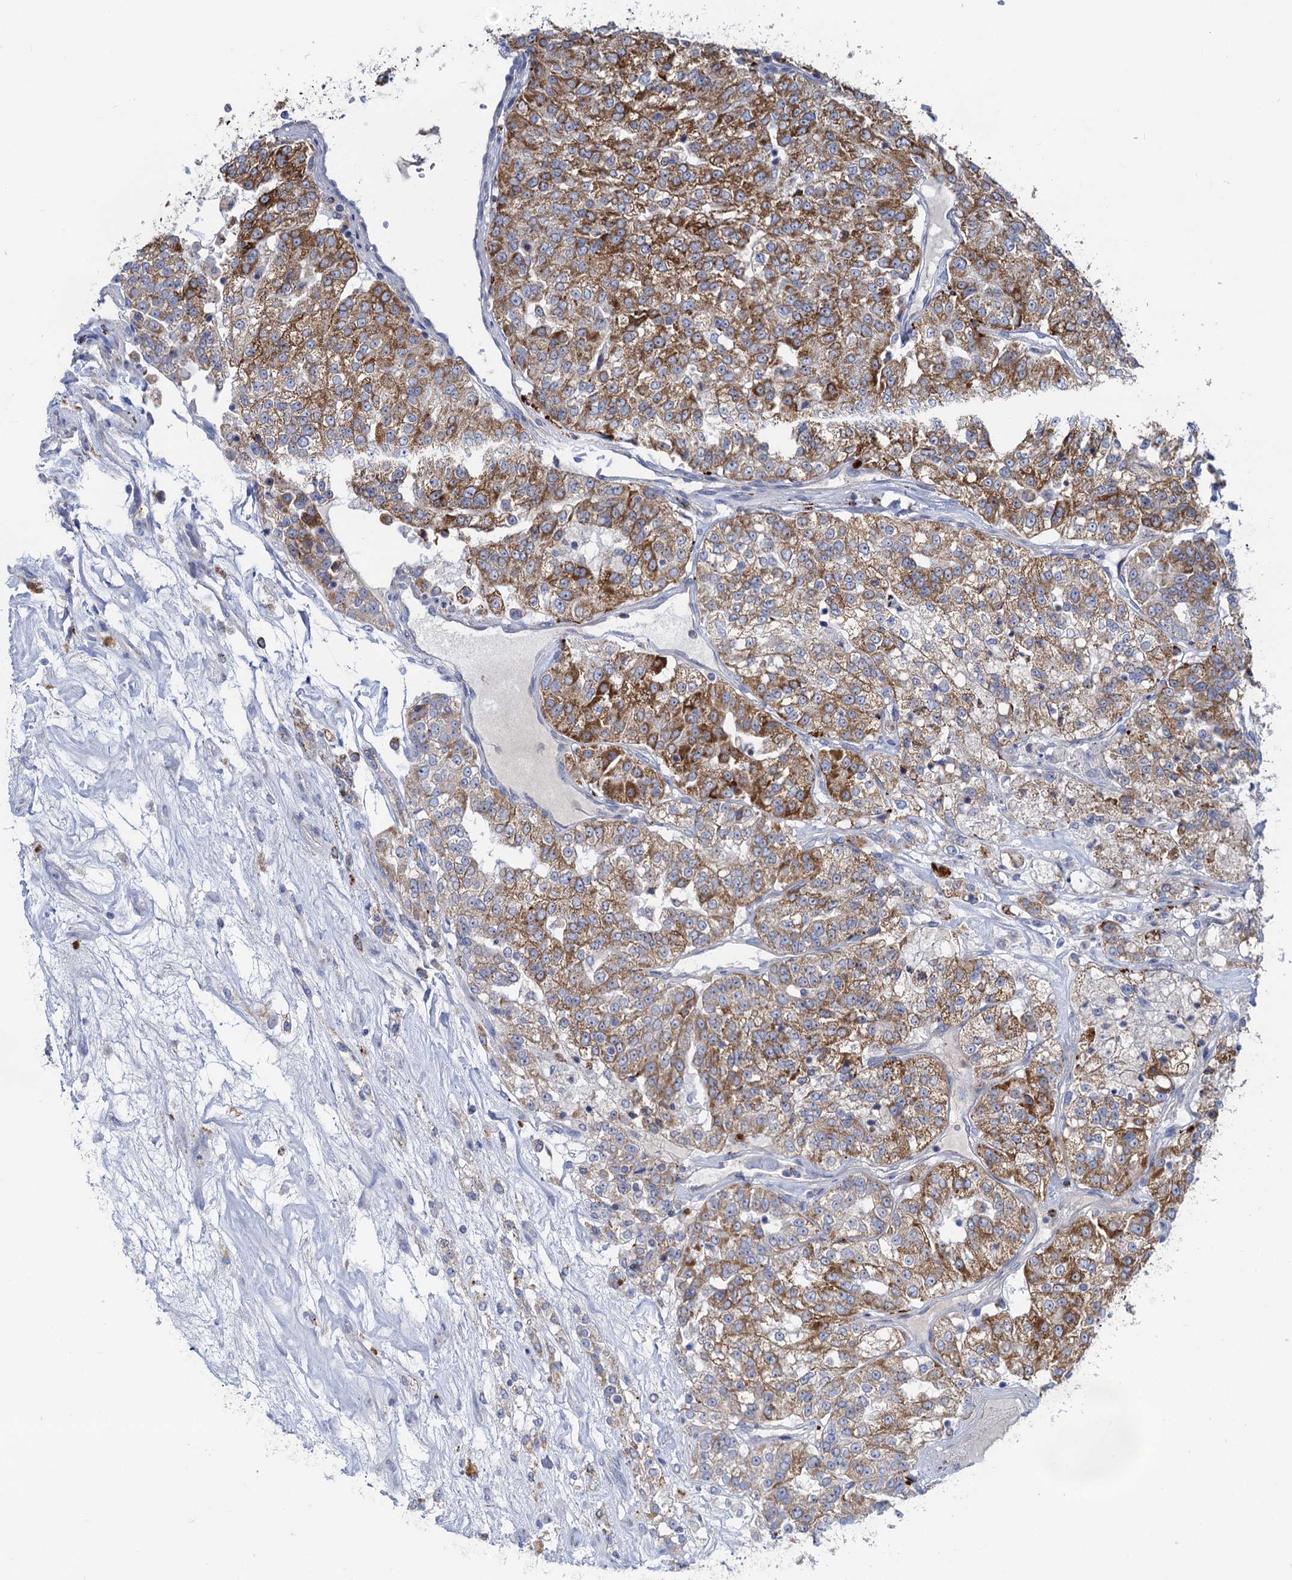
{"staining": {"intensity": "moderate", "quantity": ">75%", "location": "cytoplasmic/membranous"}, "tissue": "renal cancer", "cell_type": "Tumor cells", "image_type": "cancer", "snomed": [{"axis": "morphology", "description": "Adenocarcinoma, NOS"}, {"axis": "topography", "description": "Kidney"}], "caption": "IHC of human renal cancer displays medium levels of moderate cytoplasmic/membranous positivity in approximately >75% of tumor cells. Nuclei are stained in blue.", "gene": "ANKS3", "patient": {"sex": "female", "age": 63}}